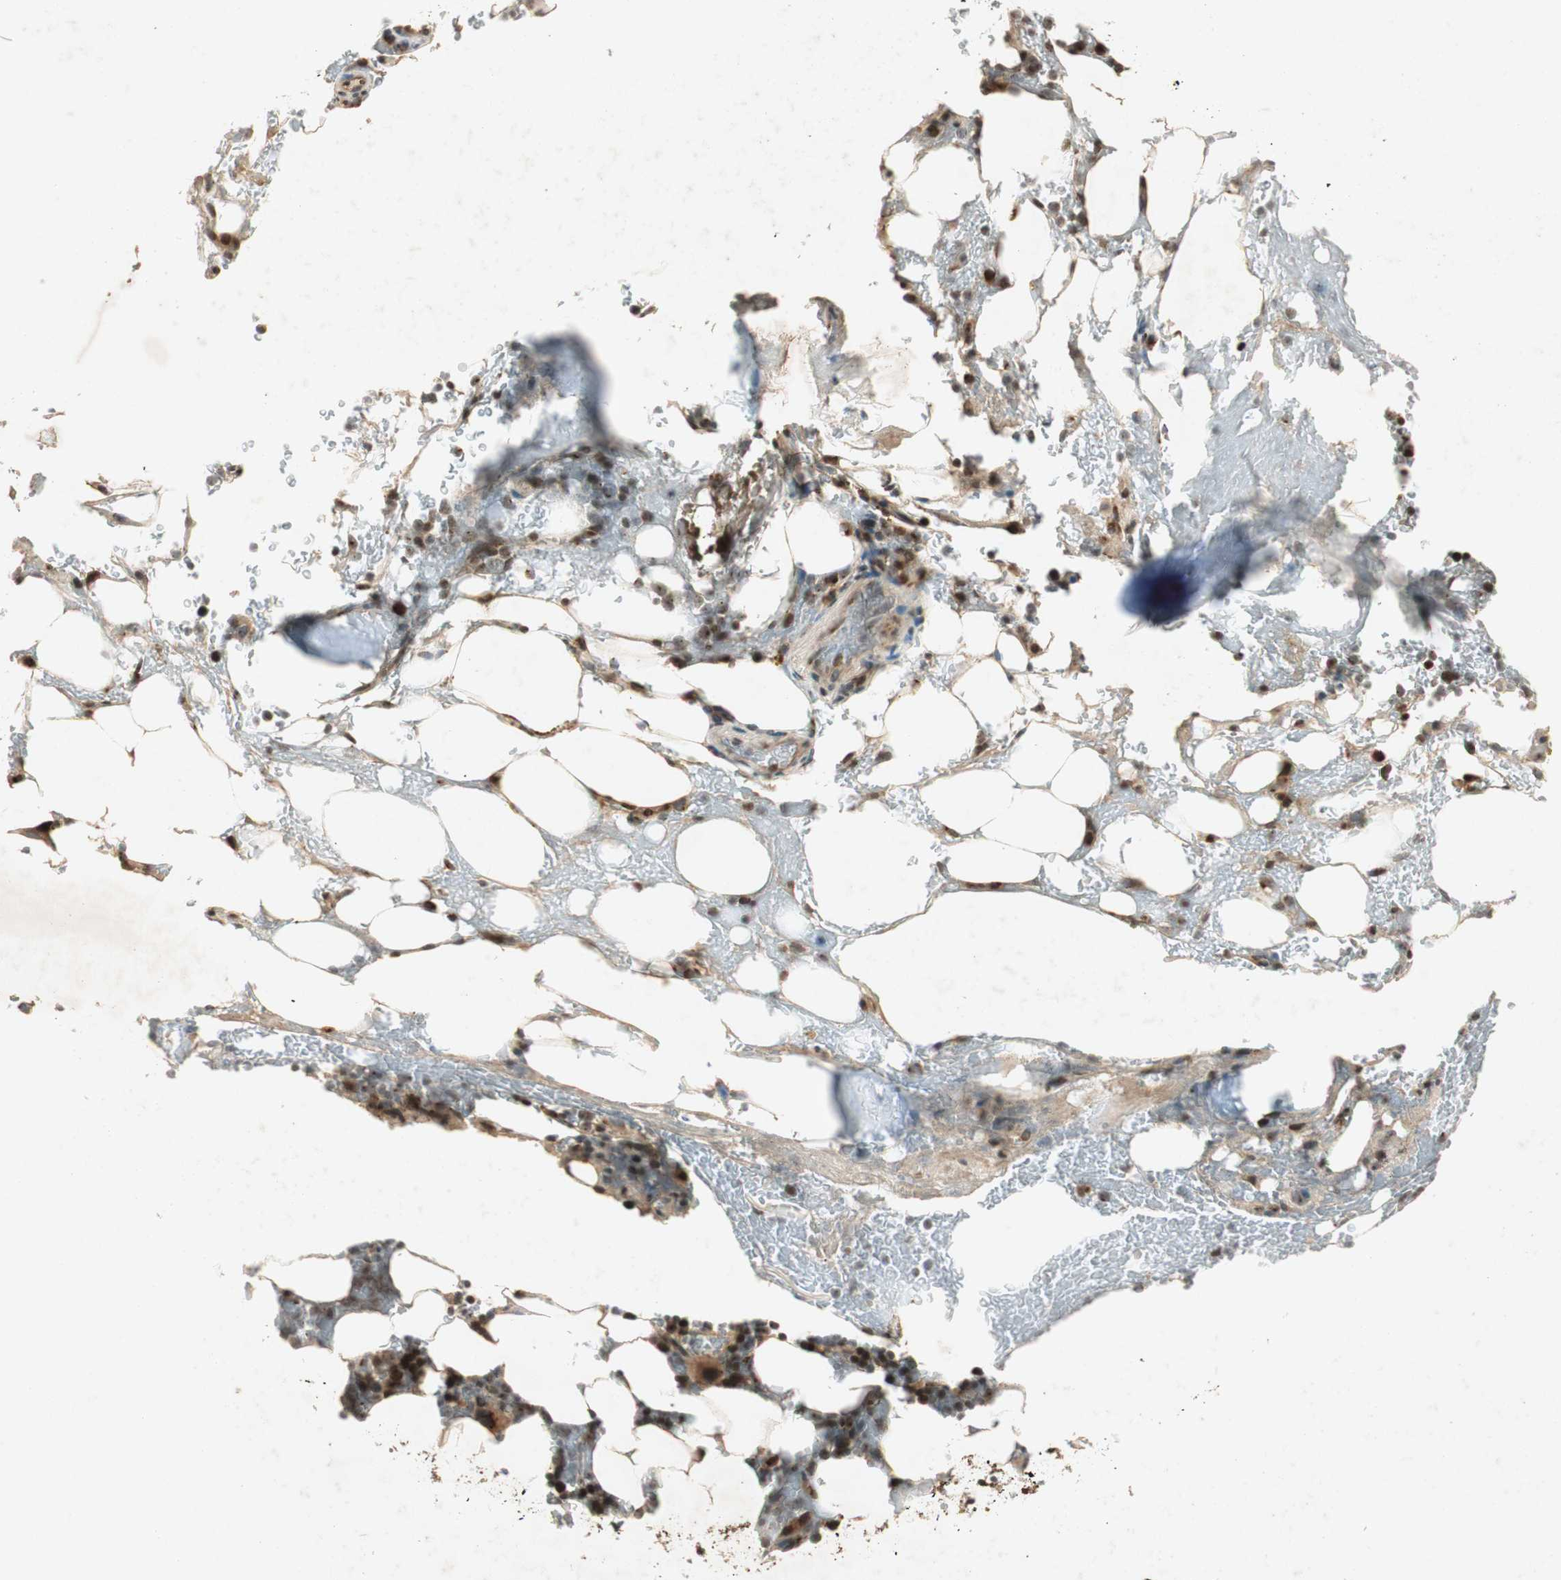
{"staining": {"intensity": "moderate", "quantity": "25%-75%", "location": "cytoplasmic/membranous,nuclear"}, "tissue": "bone marrow", "cell_type": "Hematopoietic cells", "image_type": "normal", "snomed": [{"axis": "morphology", "description": "Normal tissue, NOS"}, {"axis": "topography", "description": "Bone marrow"}], "caption": "Bone marrow stained with DAB immunohistochemistry (IHC) reveals medium levels of moderate cytoplasmic/membranous,nuclear expression in approximately 25%-75% of hematopoietic cells. The staining is performed using DAB brown chromogen to label protein expression. The nuclei are counter-stained blue using hematoxylin.", "gene": "NEO1", "patient": {"sex": "female", "age": 73}}